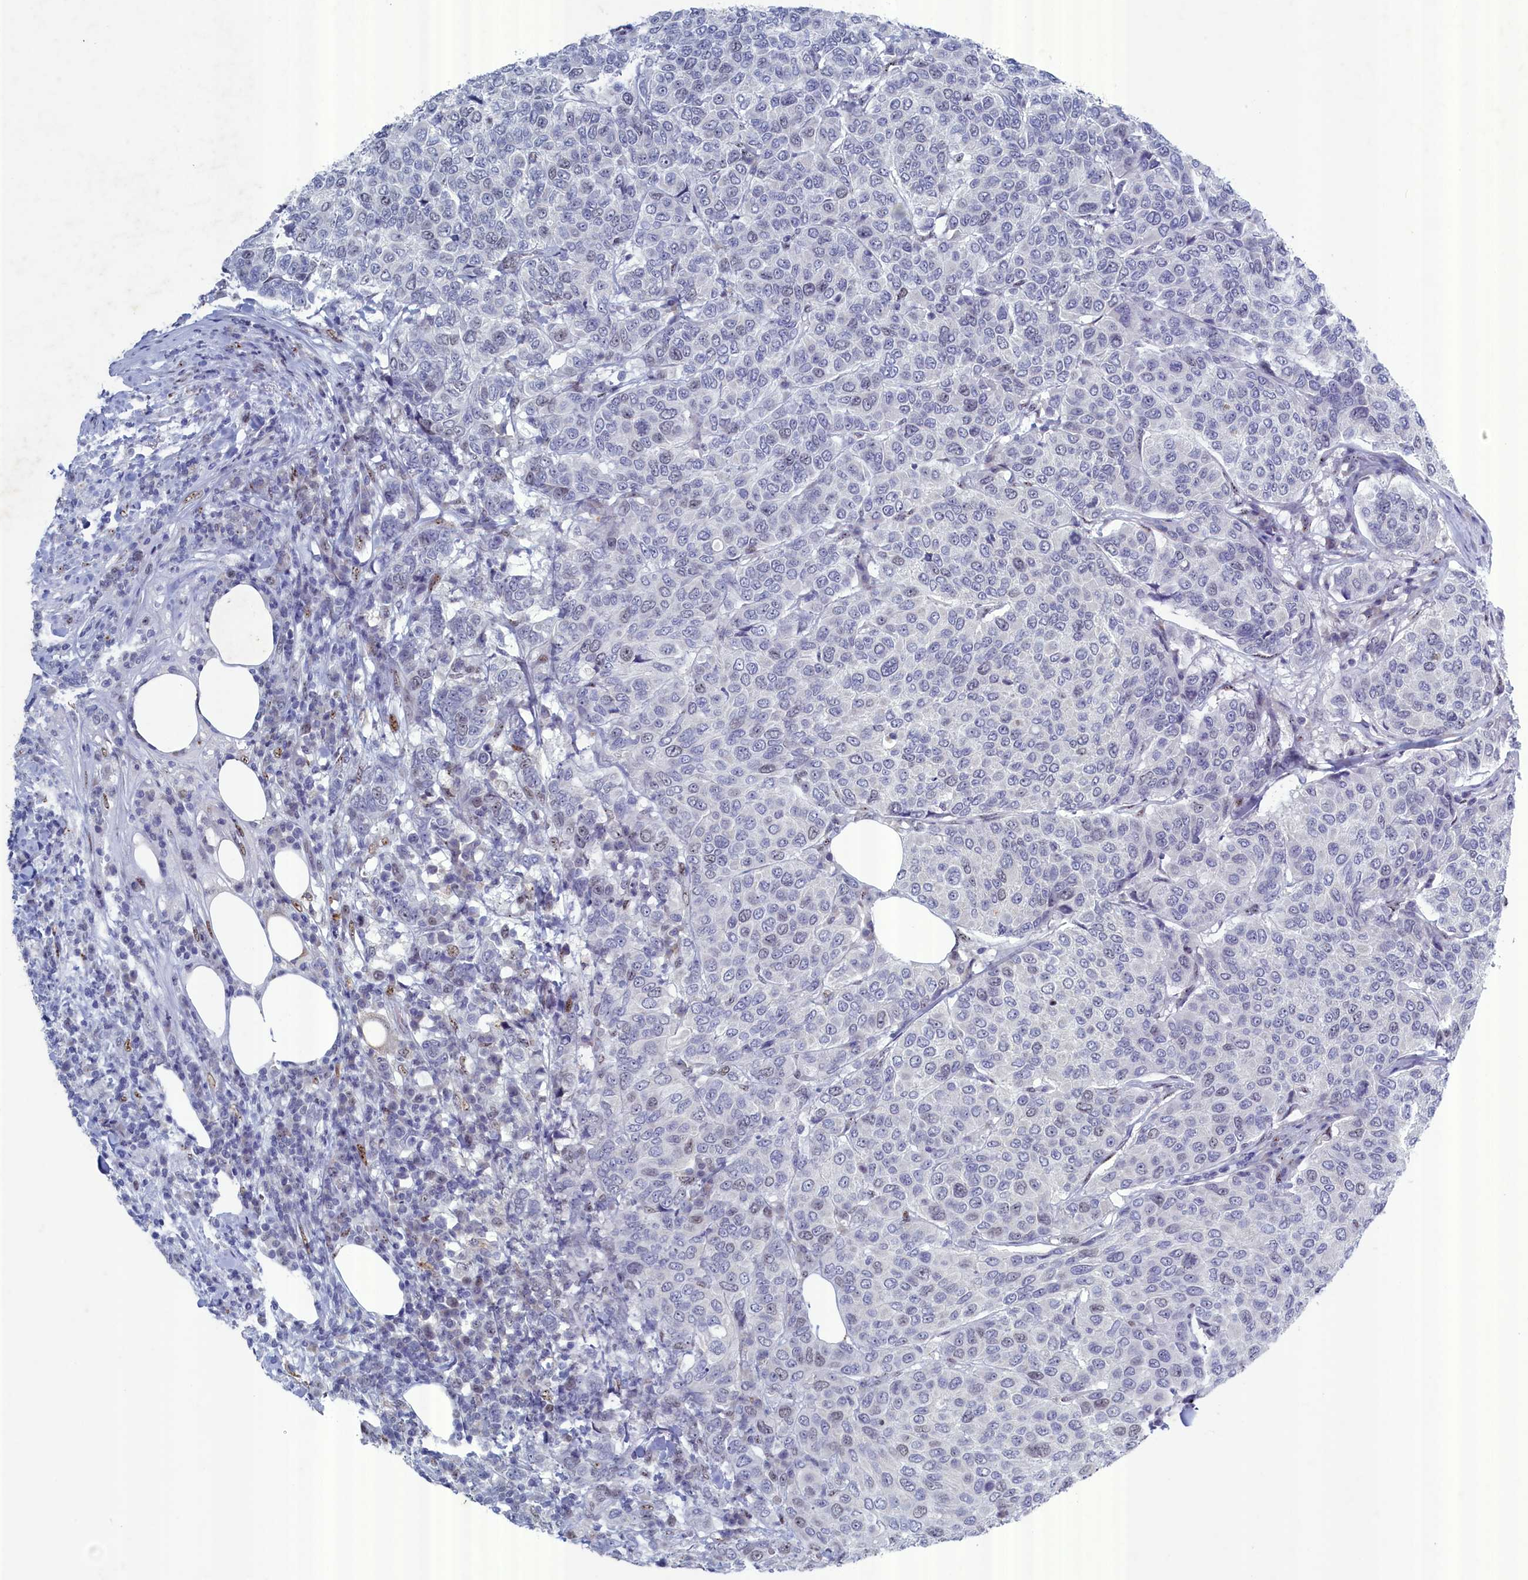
{"staining": {"intensity": "negative", "quantity": "none", "location": "none"}, "tissue": "breast cancer", "cell_type": "Tumor cells", "image_type": "cancer", "snomed": [{"axis": "morphology", "description": "Duct carcinoma"}, {"axis": "topography", "description": "Breast"}], "caption": "High magnification brightfield microscopy of breast cancer stained with DAB (brown) and counterstained with hematoxylin (blue): tumor cells show no significant staining.", "gene": "WDR76", "patient": {"sex": "female", "age": 55}}